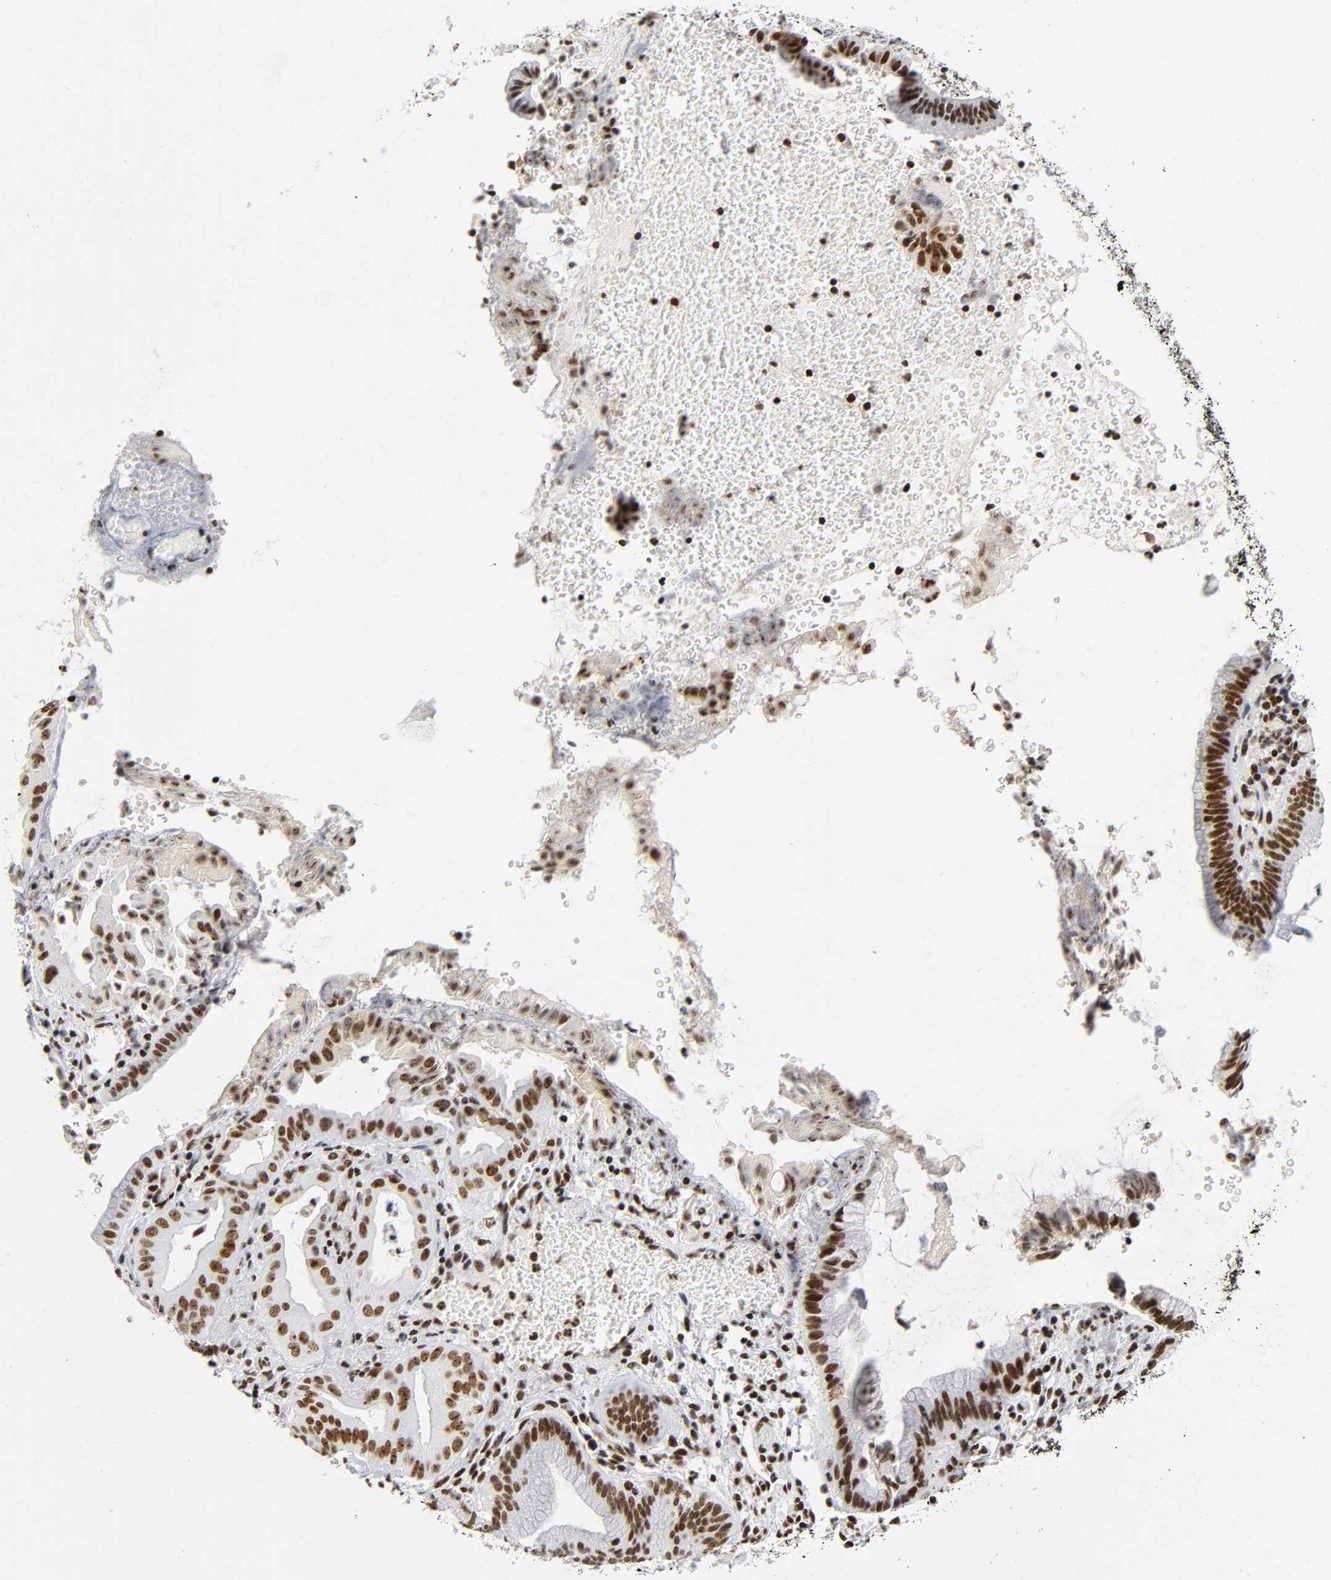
{"staining": {"intensity": "moderate", "quantity": ">75%", "location": "nuclear"}, "tissue": "liver cancer", "cell_type": "Tumor cells", "image_type": "cancer", "snomed": [{"axis": "morphology", "description": "Cholangiocarcinoma"}, {"axis": "topography", "description": "Liver"}], "caption": "Protein staining of cholangiocarcinoma (liver) tissue reveals moderate nuclear staining in approximately >75% of tumor cells. (brown staining indicates protein expression, while blue staining denotes nuclei).", "gene": "UBTF", "patient": {"sex": "male", "age": 58}}